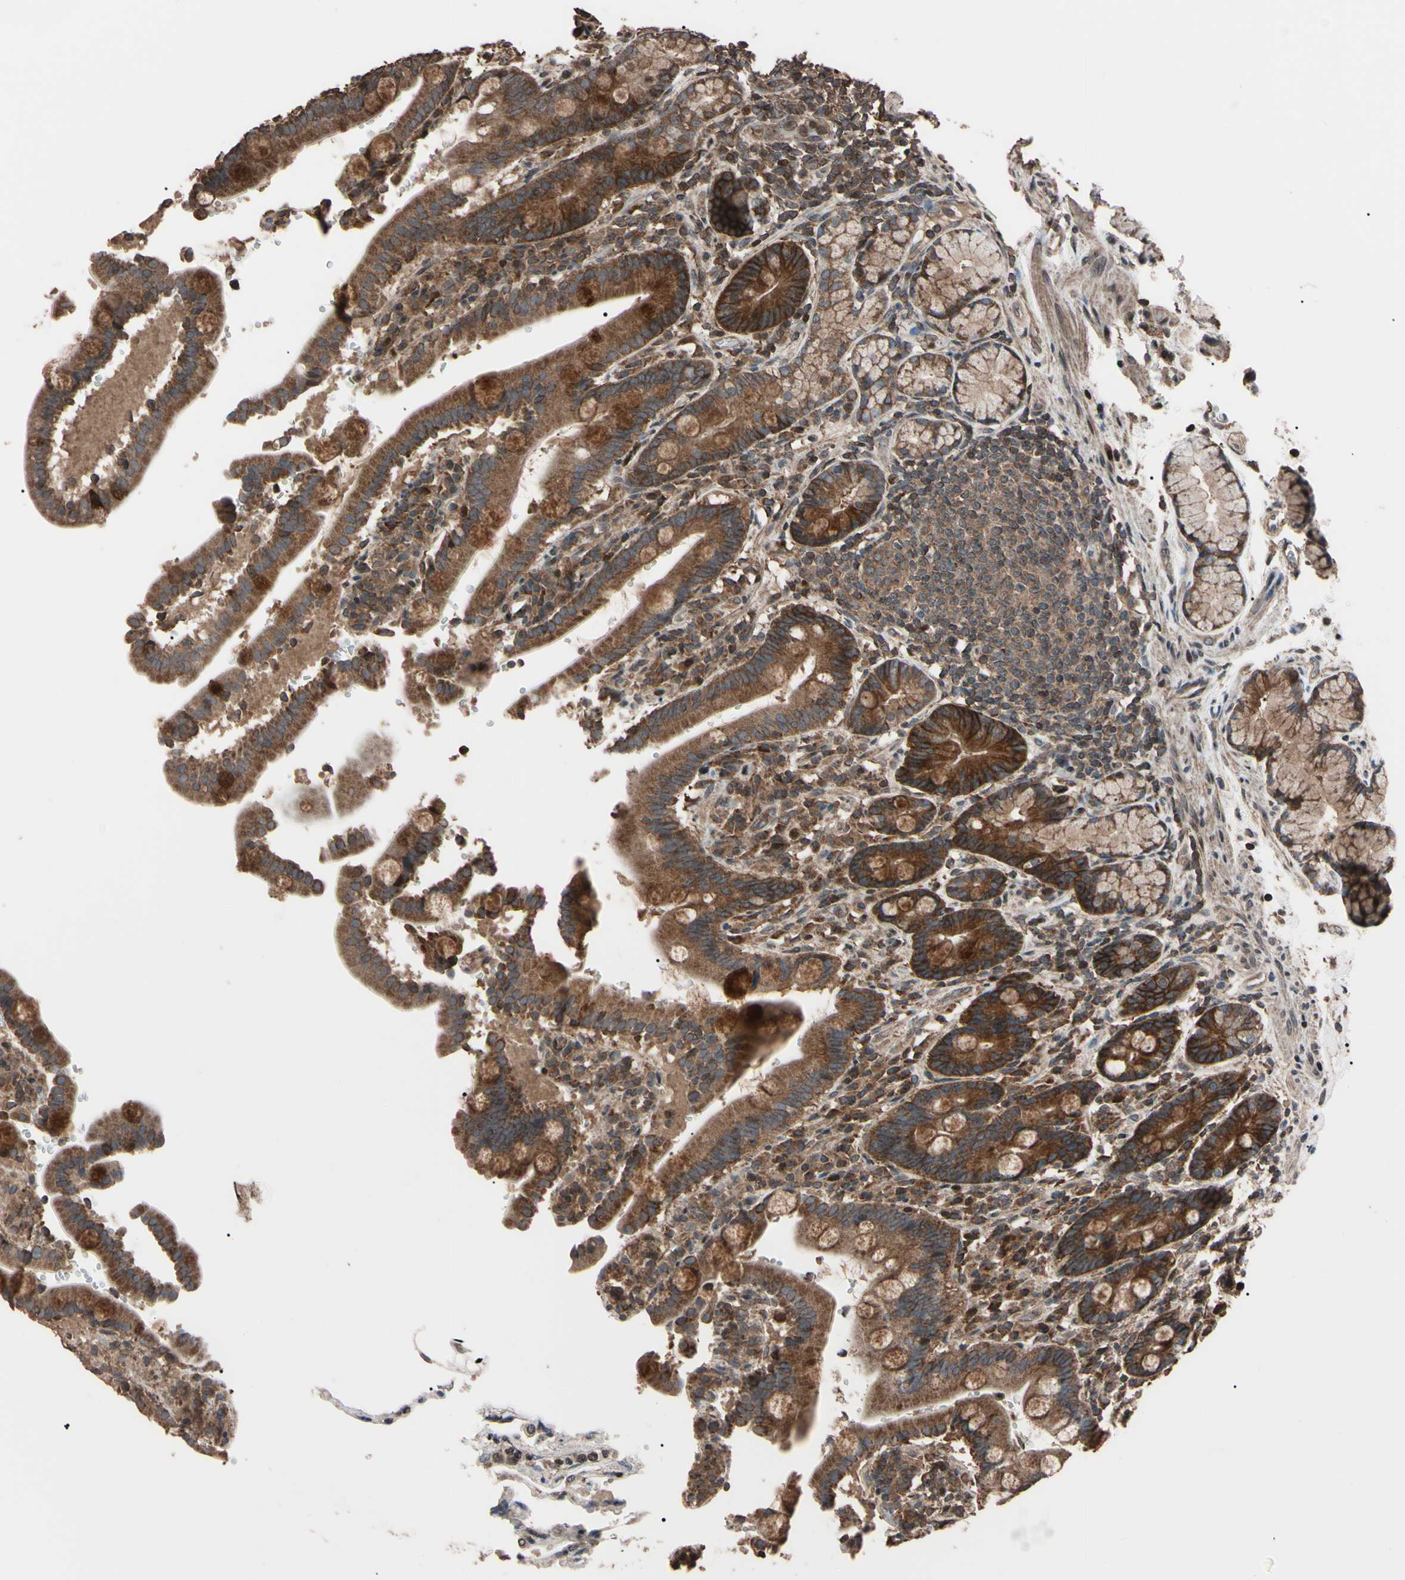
{"staining": {"intensity": "moderate", "quantity": ">75%", "location": "cytoplasmic/membranous"}, "tissue": "duodenum", "cell_type": "Glandular cells", "image_type": "normal", "snomed": [{"axis": "morphology", "description": "Normal tissue, NOS"}, {"axis": "topography", "description": "Small intestine, NOS"}], "caption": "About >75% of glandular cells in benign human duodenum reveal moderate cytoplasmic/membranous protein expression as visualized by brown immunohistochemical staining.", "gene": "TNFRSF1A", "patient": {"sex": "female", "age": 71}}